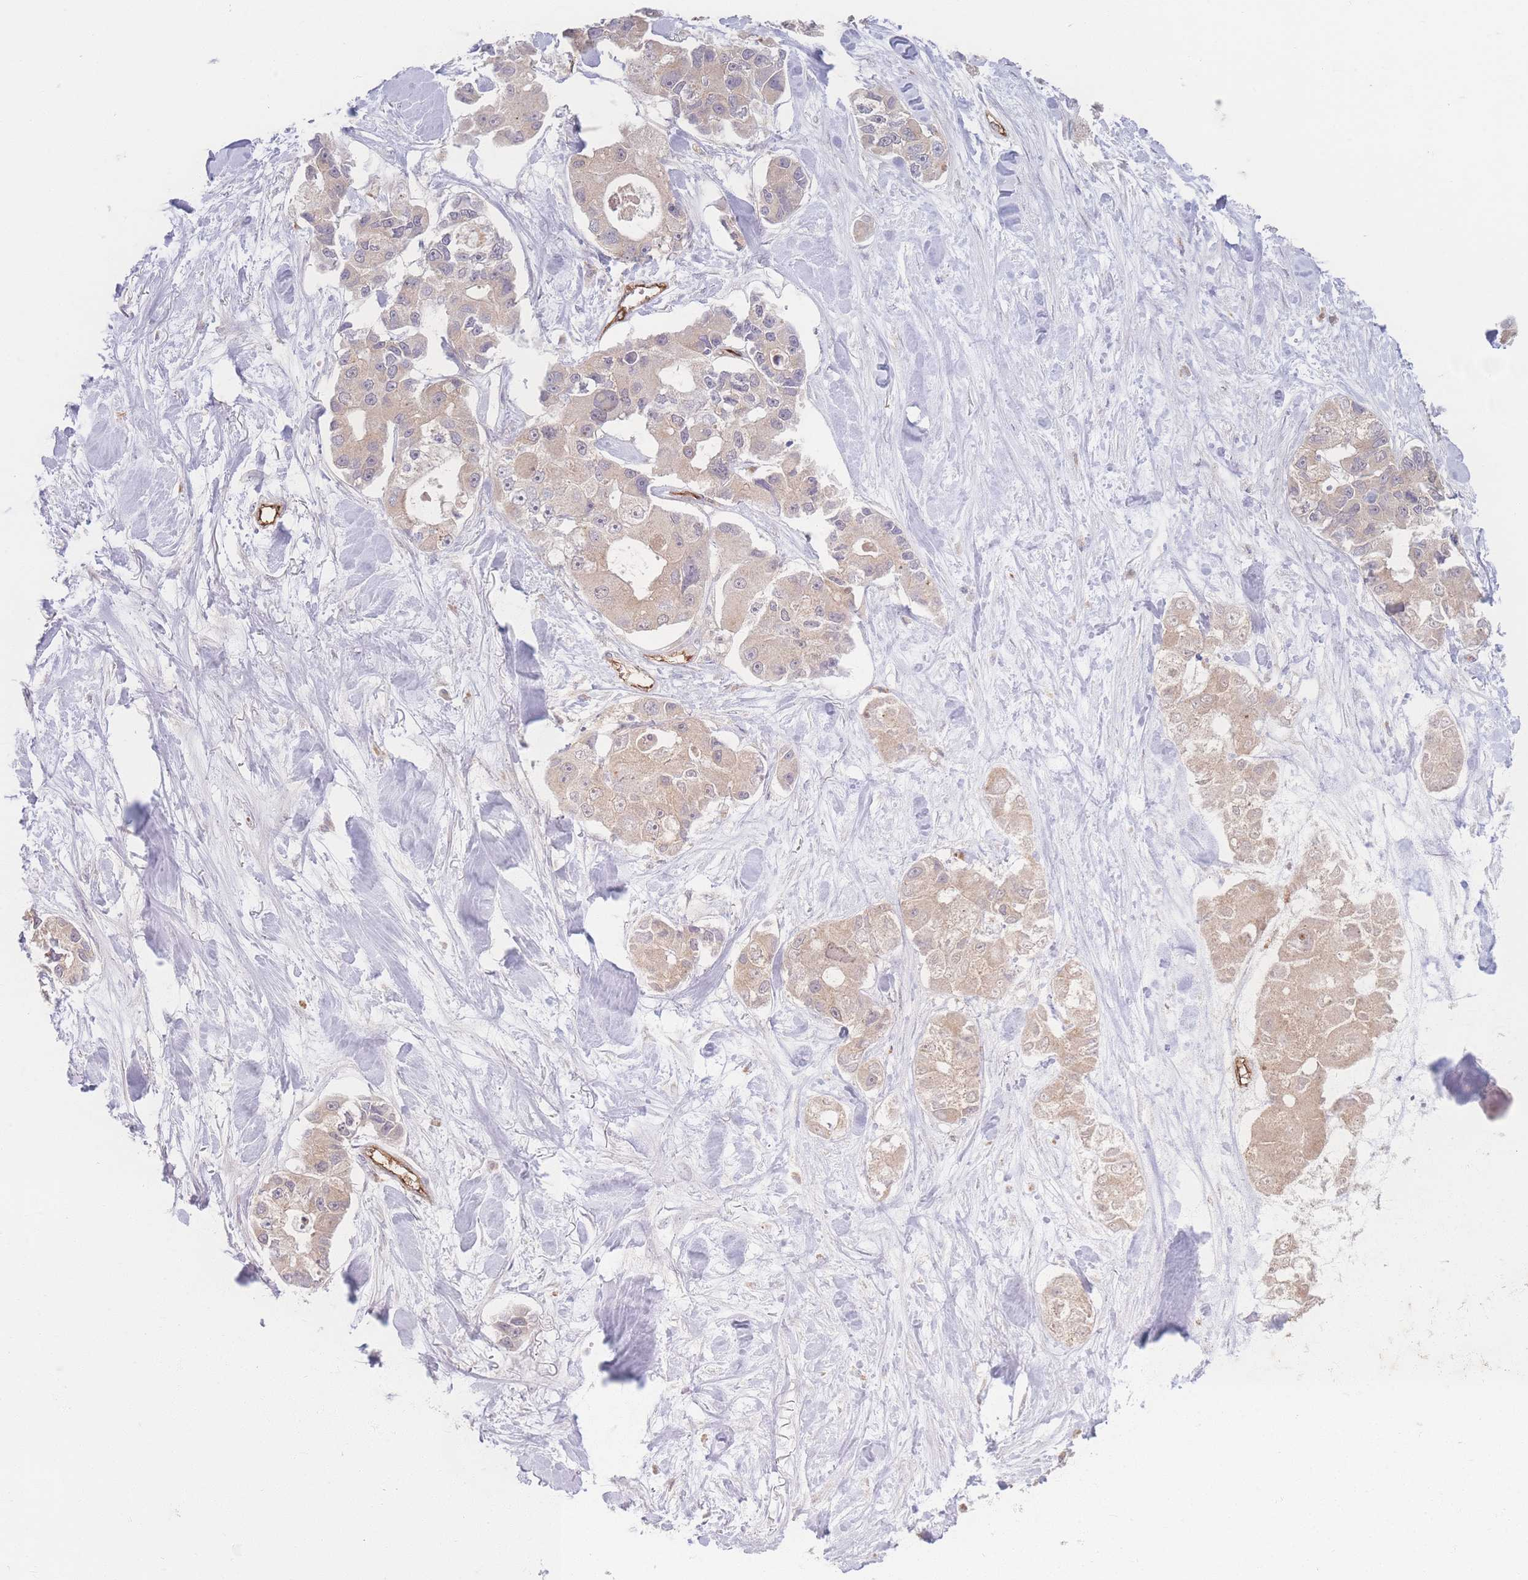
{"staining": {"intensity": "weak", "quantity": "25%-75%", "location": "cytoplasmic/membranous"}, "tissue": "lung cancer", "cell_type": "Tumor cells", "image_type": "cancer", "snomed": [{"axis": "morphology", "description": "Adenocarcinoma, NOS"}, {"axis": "topography", "description": "Lung"}], "caption": "Lung cancer stained with IHC displays weak cytoplasmic/membranous positivity in about 25%-75% of tumor cells.", "gene": "INSR", "patient": {"sex": "female", "age": 54}}